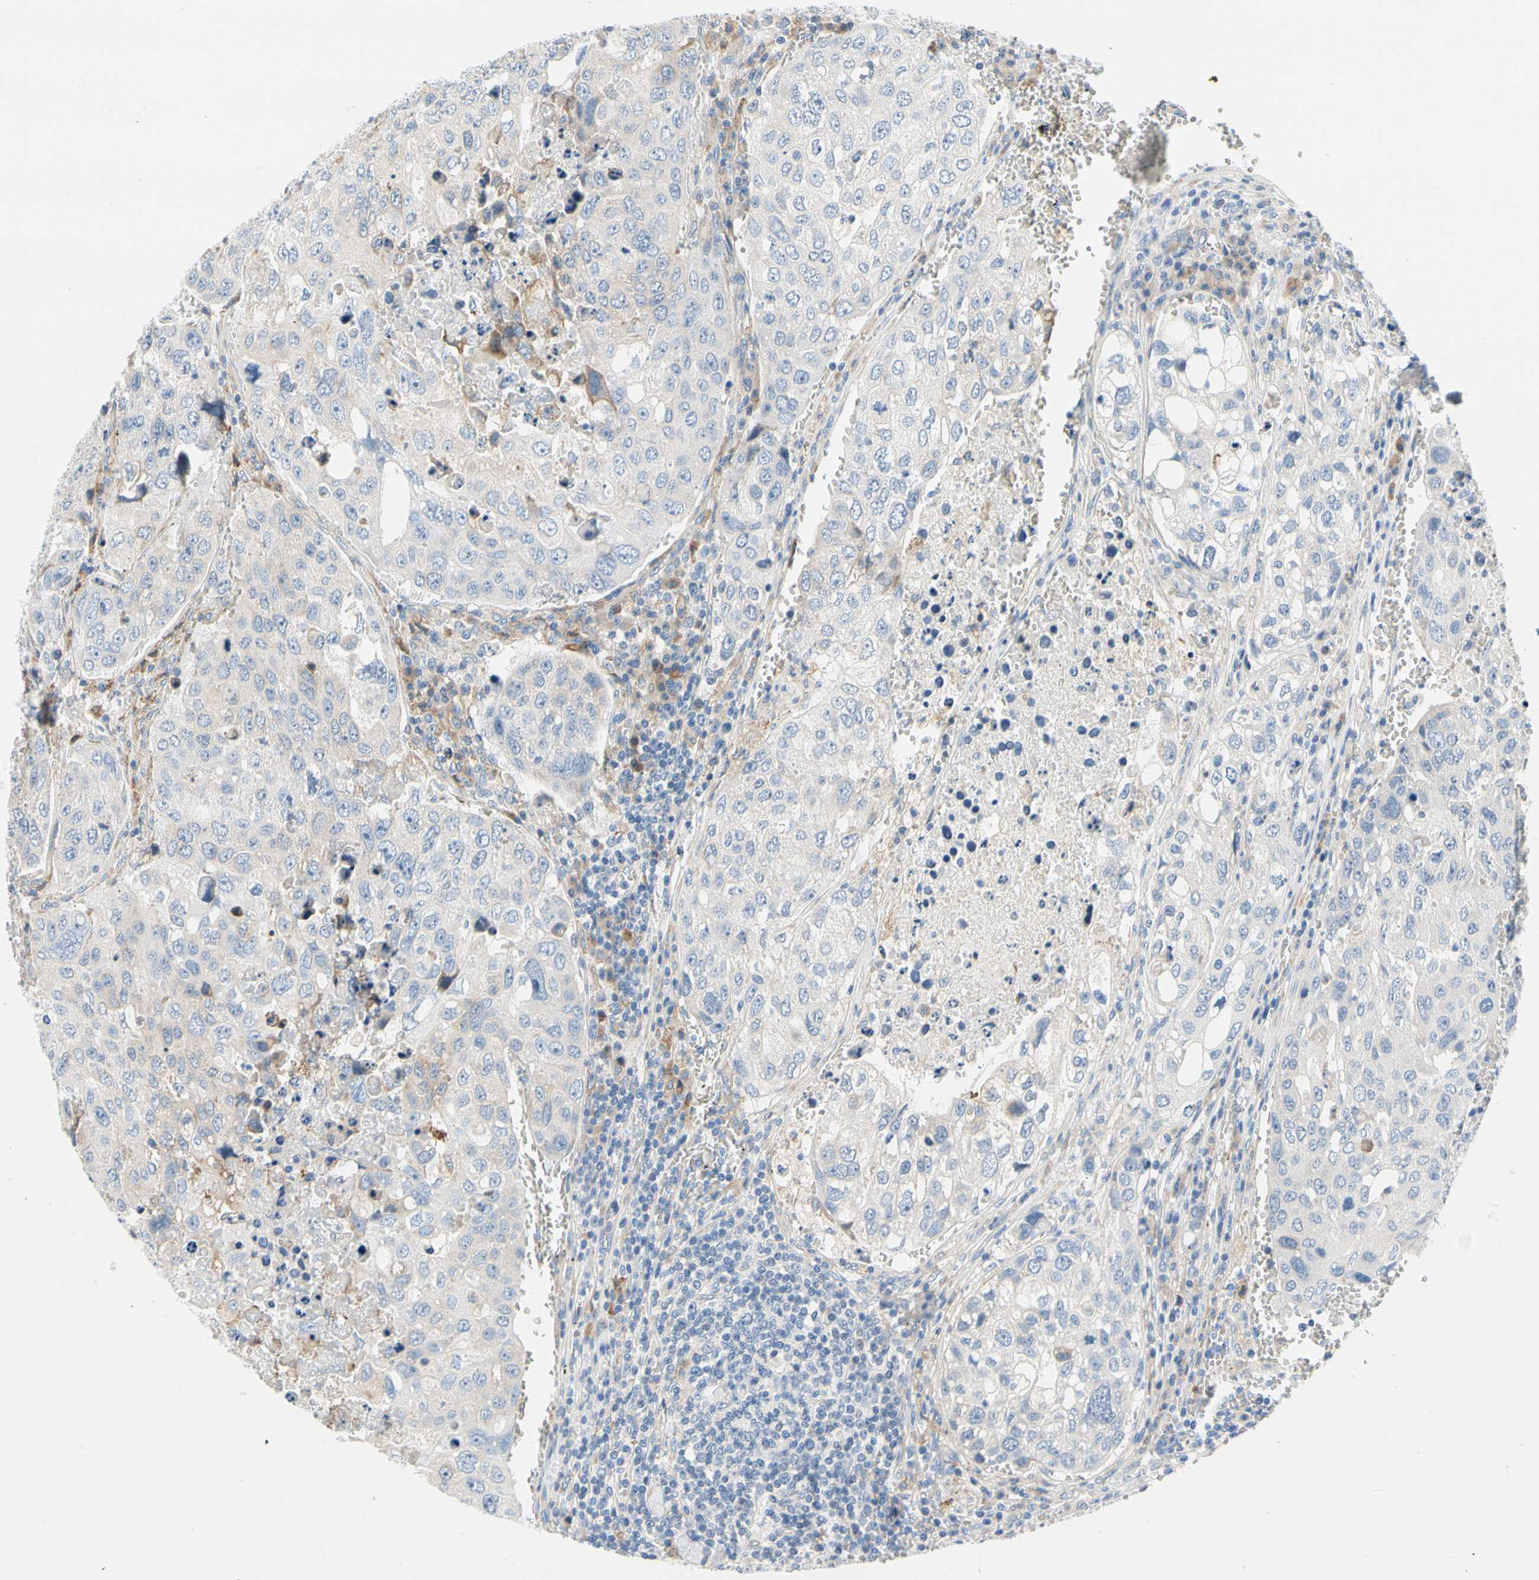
{"staining": {"intensity": "negative", "quantity": "none", "location": "none"}, "tissue": "urothelial cancer", "cell_type": "Tumor cells", "image_type": "cancer", "snomed": [{"axis": "morphology", "description": "Urothelial carcinoma, High grade"}, {"axis": "topography", "description": "Lymph node"}, {"axis": "topography", "description": "Urinary bladder"}], "caption": "Histopathology image shows no protein positivity in tumor cells of urothelial carcinoma (high-grade) tissue.", "gene": "STXBP1", "patient": {"sex": "male", "age": 51}}